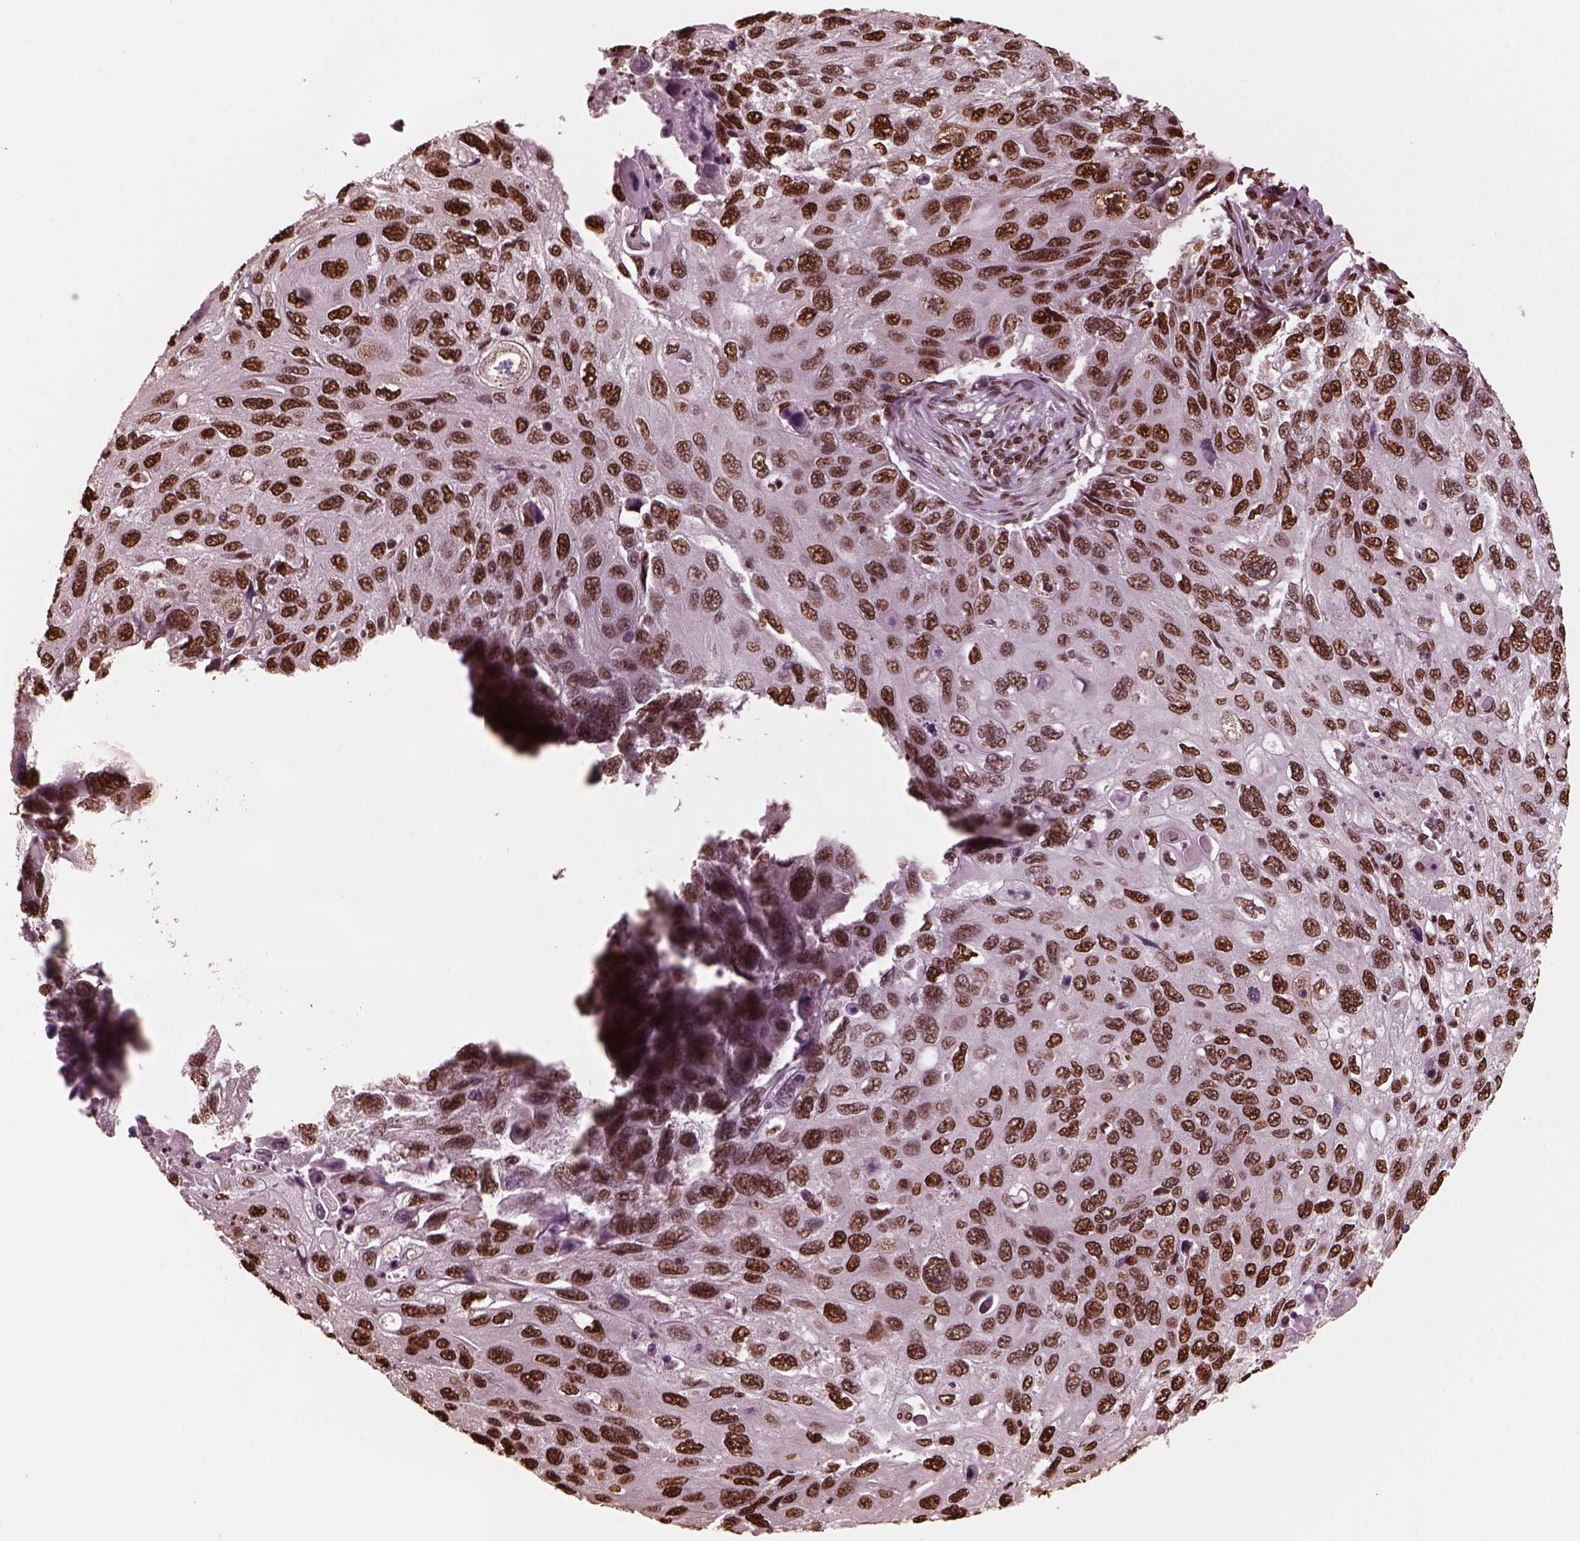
{"staining": {"intensity": "strong", "quantity": ">75%", "location": "nuclear"}, "tissue": "cervical cancer", "cell_type": "Tumor cells", "image_type": "cancer", "snomed": [{"axis": "morphology", "description": "Squamous cell carcinoma, NOS"}, {"axis": "topography", "description": "Cervix"}], "caption": "Cervical cancer (squamous cell carcinoma) stained with a brown dye exhibits strong nuclear positive expression in approximately >75% of tumor cells.", "gene": "NSD1", "patient": {"sex": "female", "age": 70}}